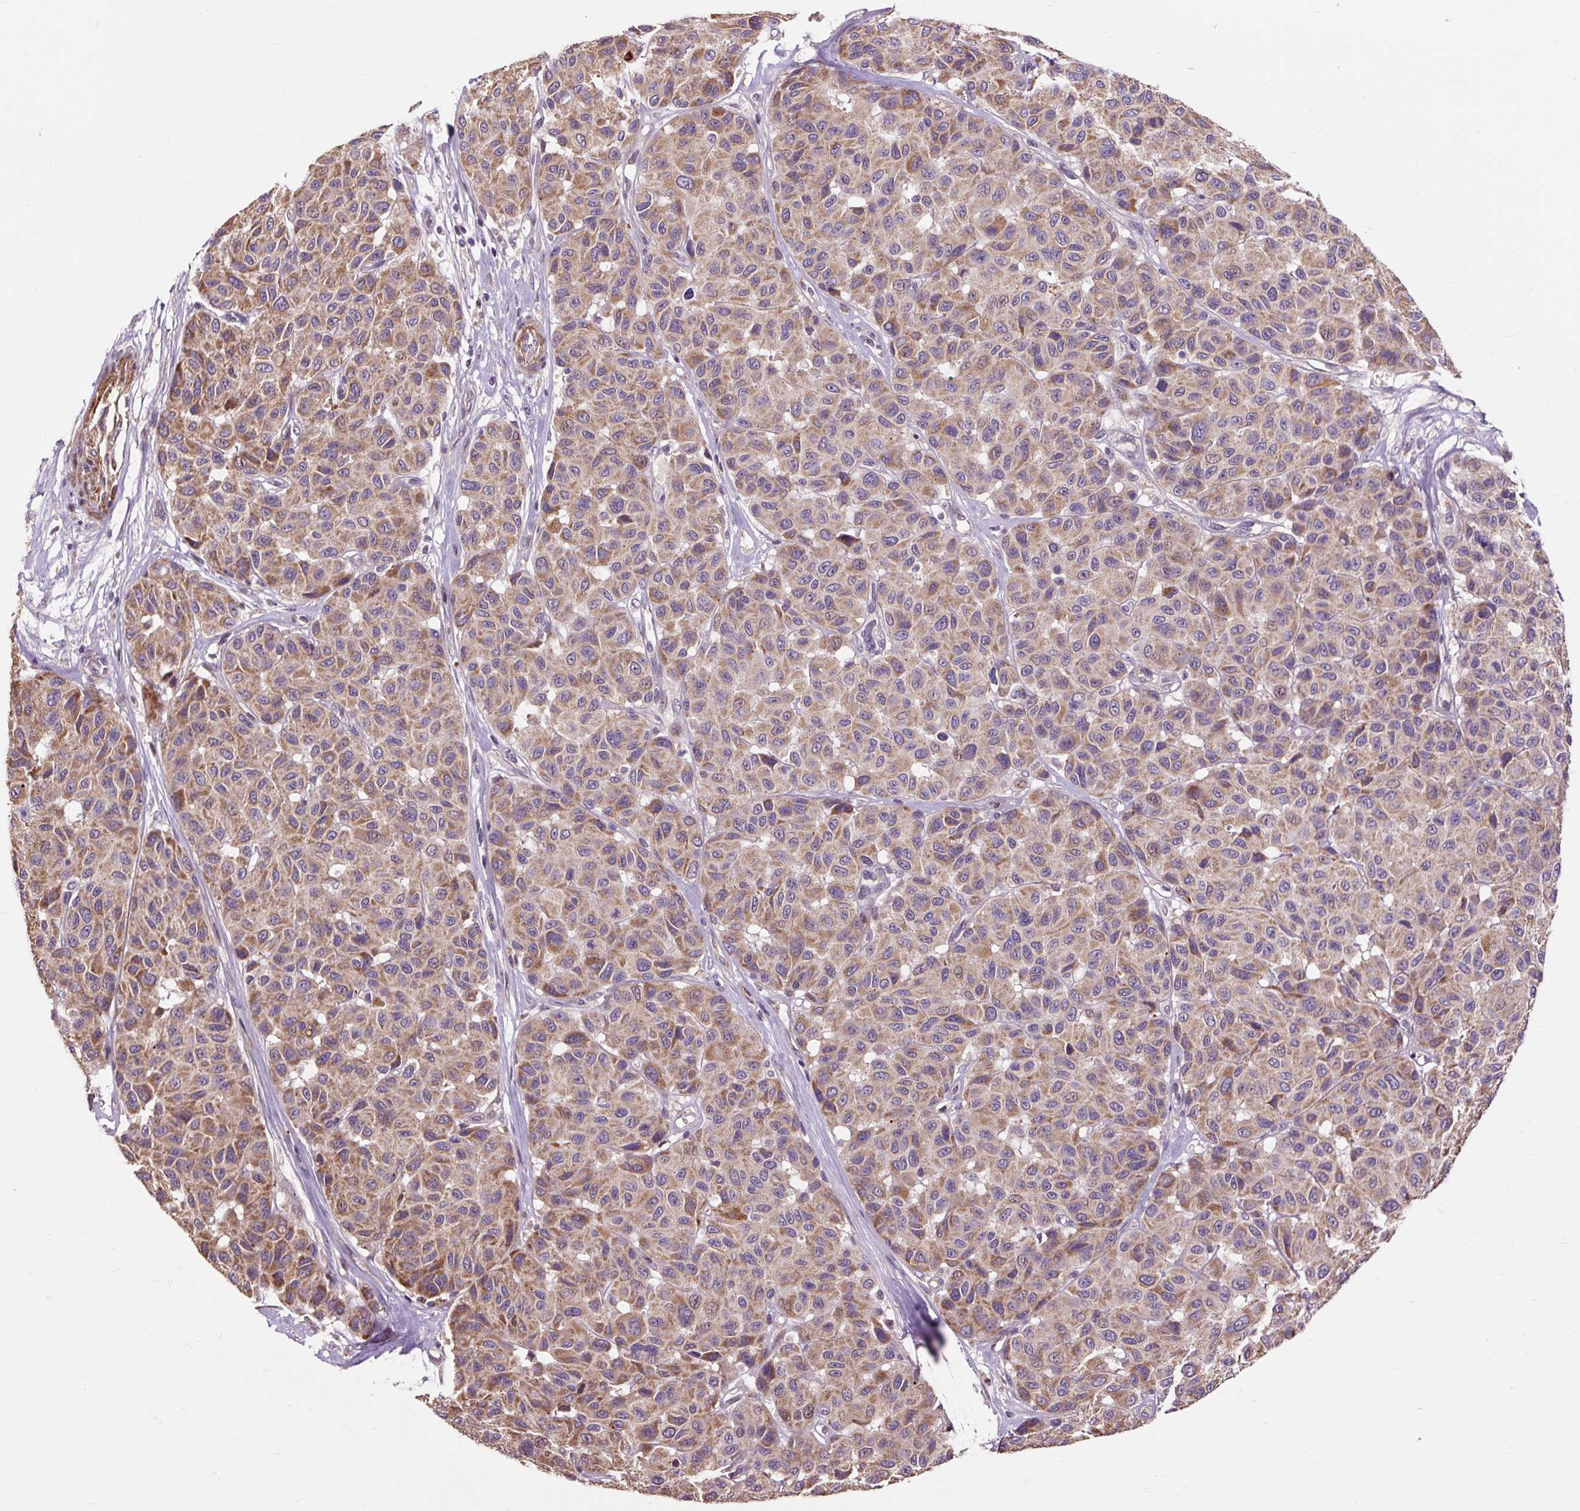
{"staining": {"intensity": "moderate", "quantity": ">75%", "location": "cytoplasmic/membranous"}, "tissue": "melanoma", "cell_type": "Tumor cells", "image_type": "cancer", "snomed": [{"axis": "morphology", "description": "Malignant melanoma, NOS"}, {"axis": "topography", "description": "Skin"}], "caption": "The photomicrograph demonstrates staining of melanoma, revealing moderate cytoplasmic/membranous protein staining (brown color) within tumor cells. Immunohistochemistry (ihc) stains the protein of interest in brown and the nuclei are stained blue.", "gene": "PRIMPOL", "patient": {"sex": "female", "age": 66}}